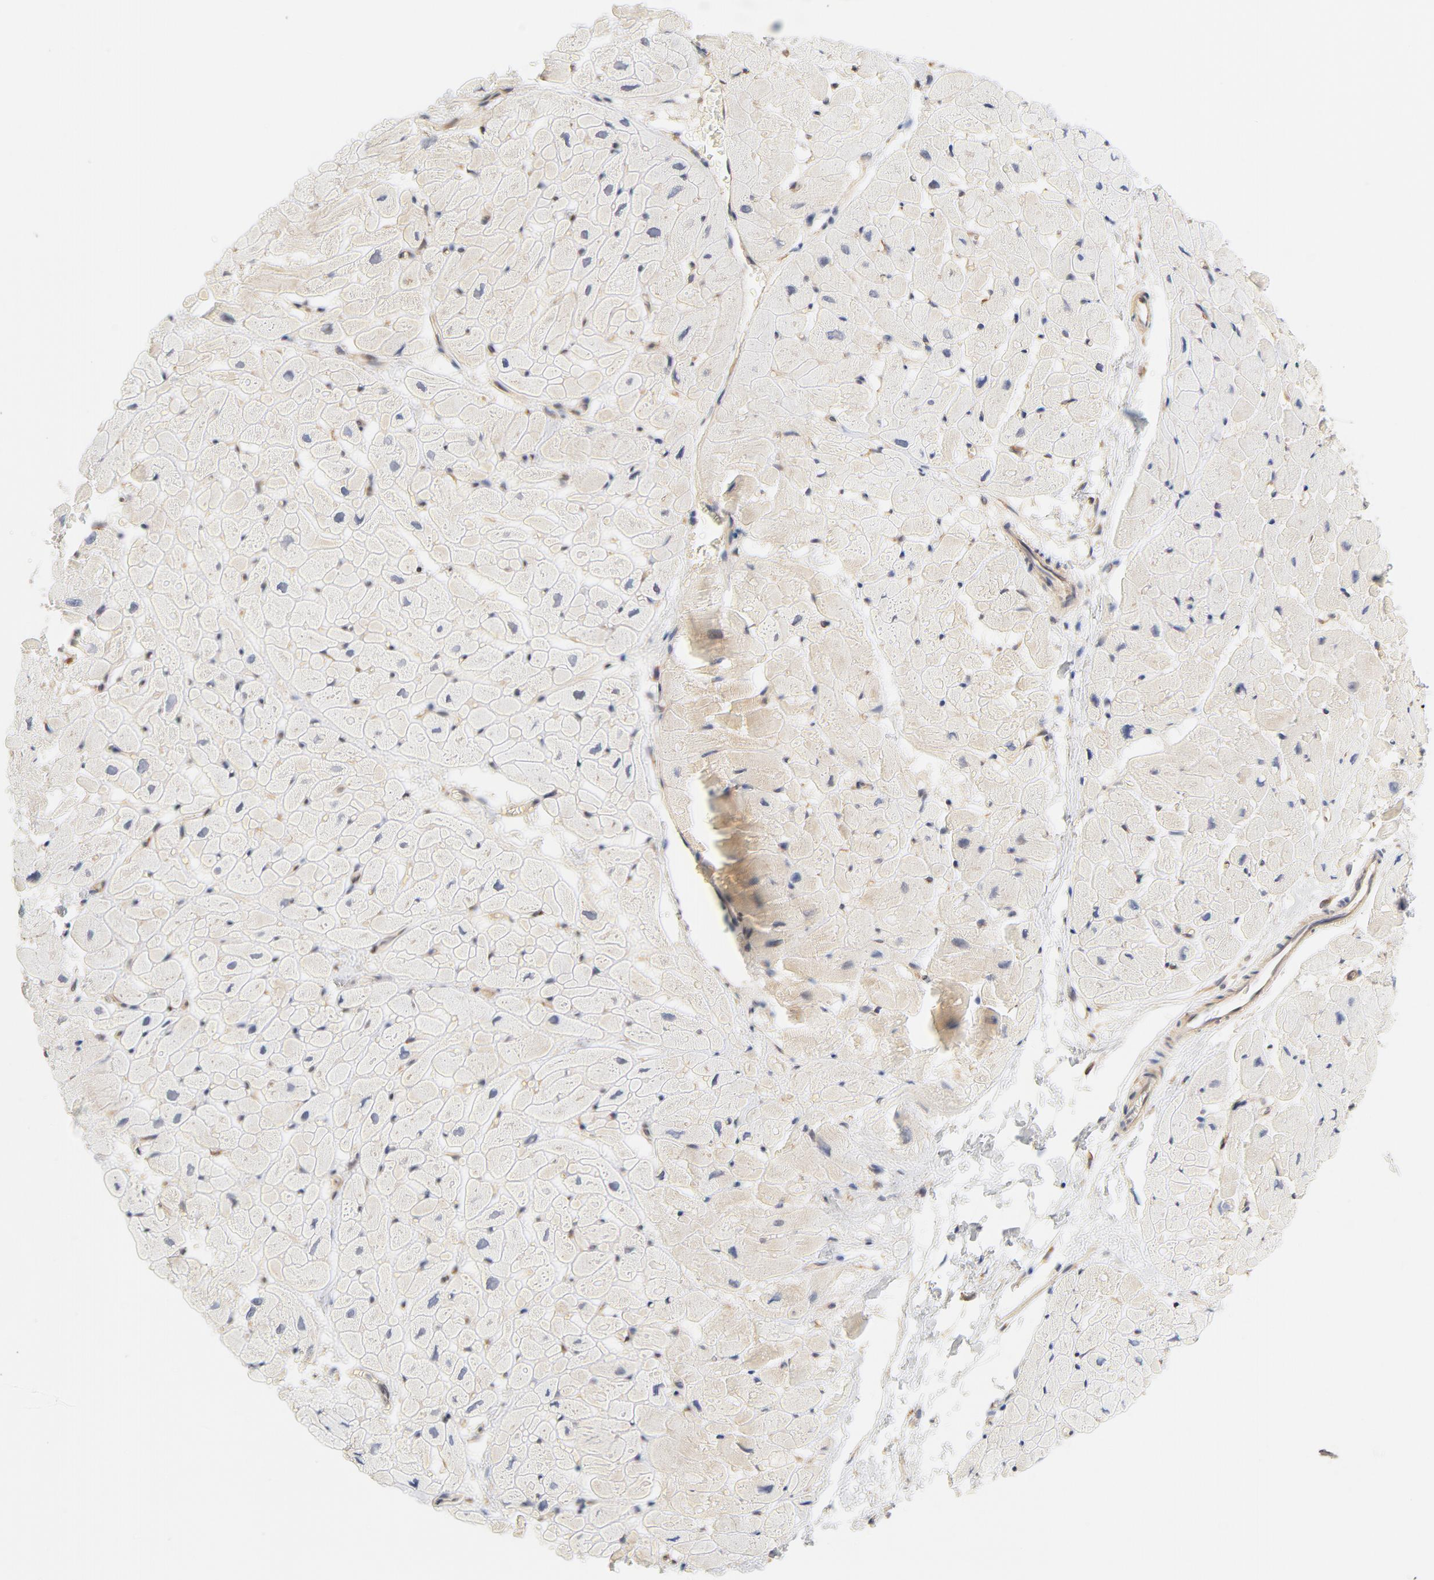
{"staining": {"intensity": "weak", "quantity": ">75%", "location": "cytoplasmic/membranous"}, "tissue": "heart muscle", "cell_type": "Cardiomyocytes", "image_type": "normal", "snomed": [{"axis": "morphology", "description": "Normal tissue, NOS"}, {"axis": "topography", "description": "Heart"}], "caption": "Weak cytoplasmic/membranous protein positivity is appreciated in about >75% of cardiomyocytes in heart muscle.", "gene": "EIF4E", "patient": {"sex": "male", "age": 45}}